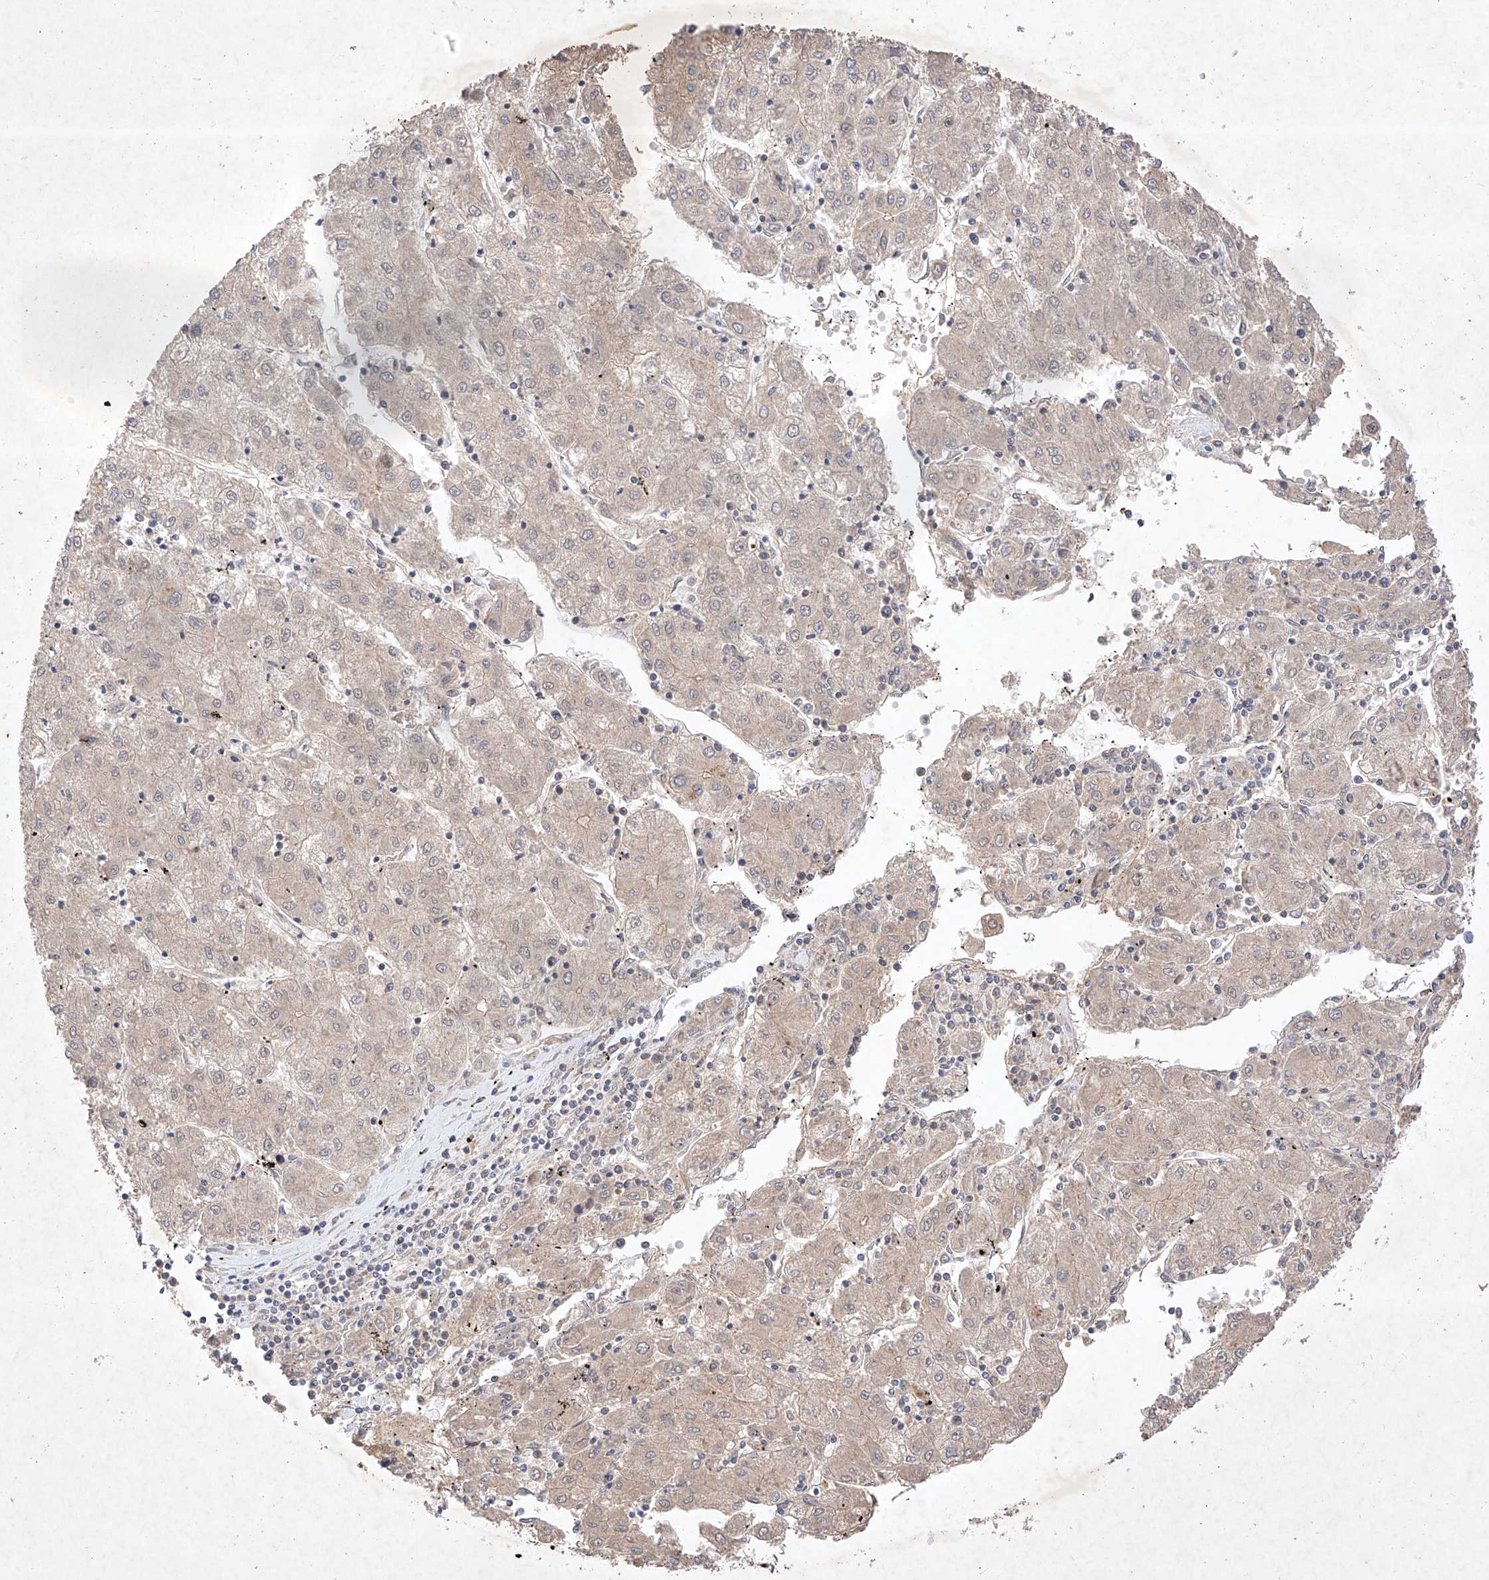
{"staining": {"intensity": "weak", "quantity": "25%-75%", "location": "cytoplasmic/membranous"}, "tissue": "liver cancer", "cell_type": "Tumor cells", "image_type": "cancer", "snomed": [{"axis": "morphology", "description": "Carcinoma, Hepatocellular, NOS"}, {"axis": "topography", "description": "Liver"}], "caption": "A brown stain labels weak cytoplasmic/membranous staining of a protein in human hepatocellular carcinoma (liver) tumor cells. Ihc stains the protein of interest in brown and the nuclei are stained blue.", "gene": "ZNF124", "patient": {"sex": "male", "age": 72}}